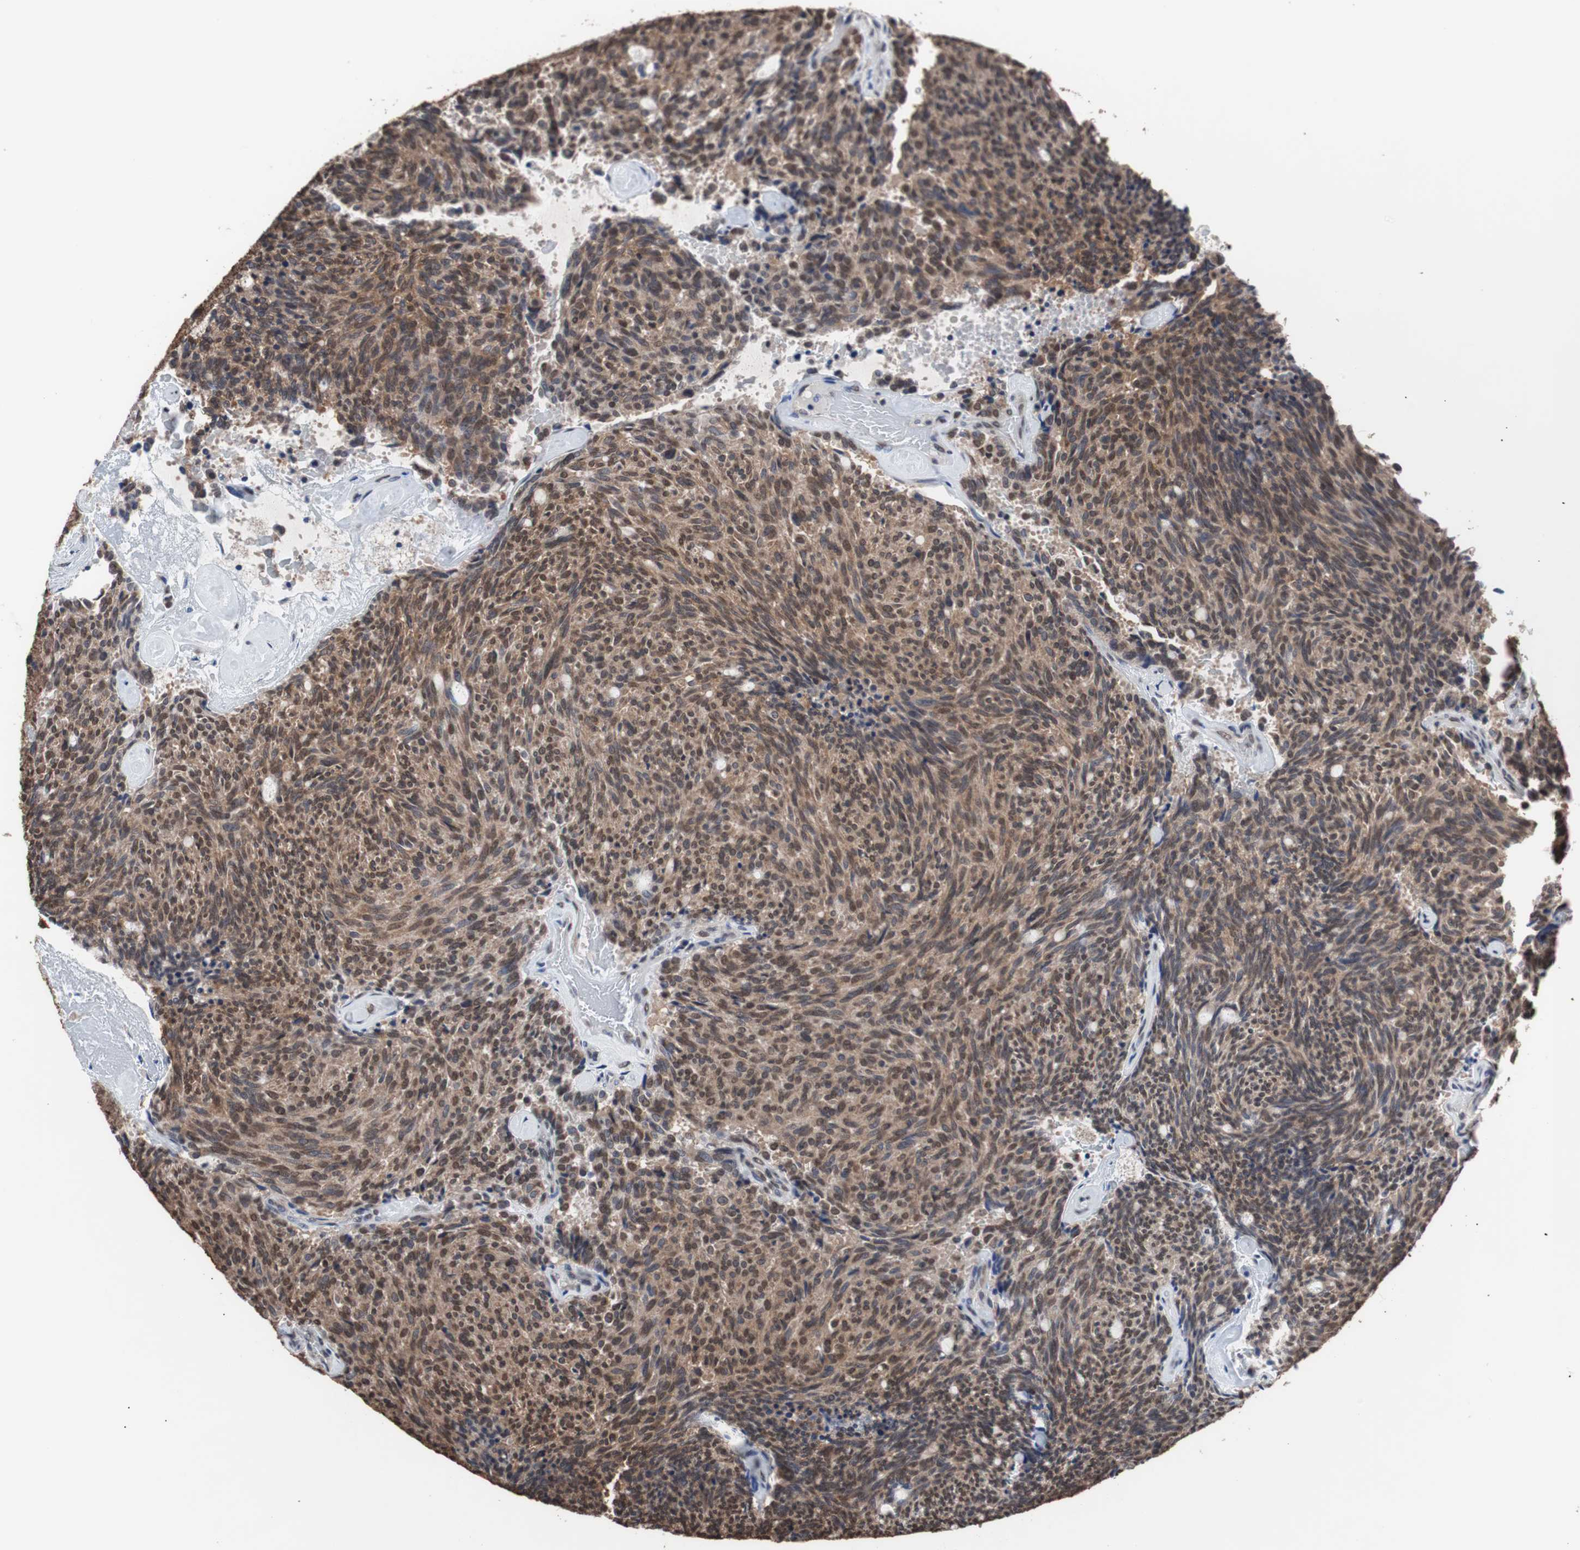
{"staining": {"intensity": "moderate", "quantity": ">75%", "location": "cytoplasmic/membranous,nuclear"}, "tissue": "carcinoid", "cell_type": "Tumor cells", "image_type": "cancer", "snomed": [{"axis": "morphology", "description": "Carcinoid, malignant, NOS"}, {"axis": "topography", "description": "Pancreas"}], "caption": "Carcinoid stained with a brown dye demonstrates moderate cytoplasmic/membranous and nuclear positive positivity in about >75% of tumor cells.", "gene": "MED27", "patient": {"sex": "female", "age": 54}}